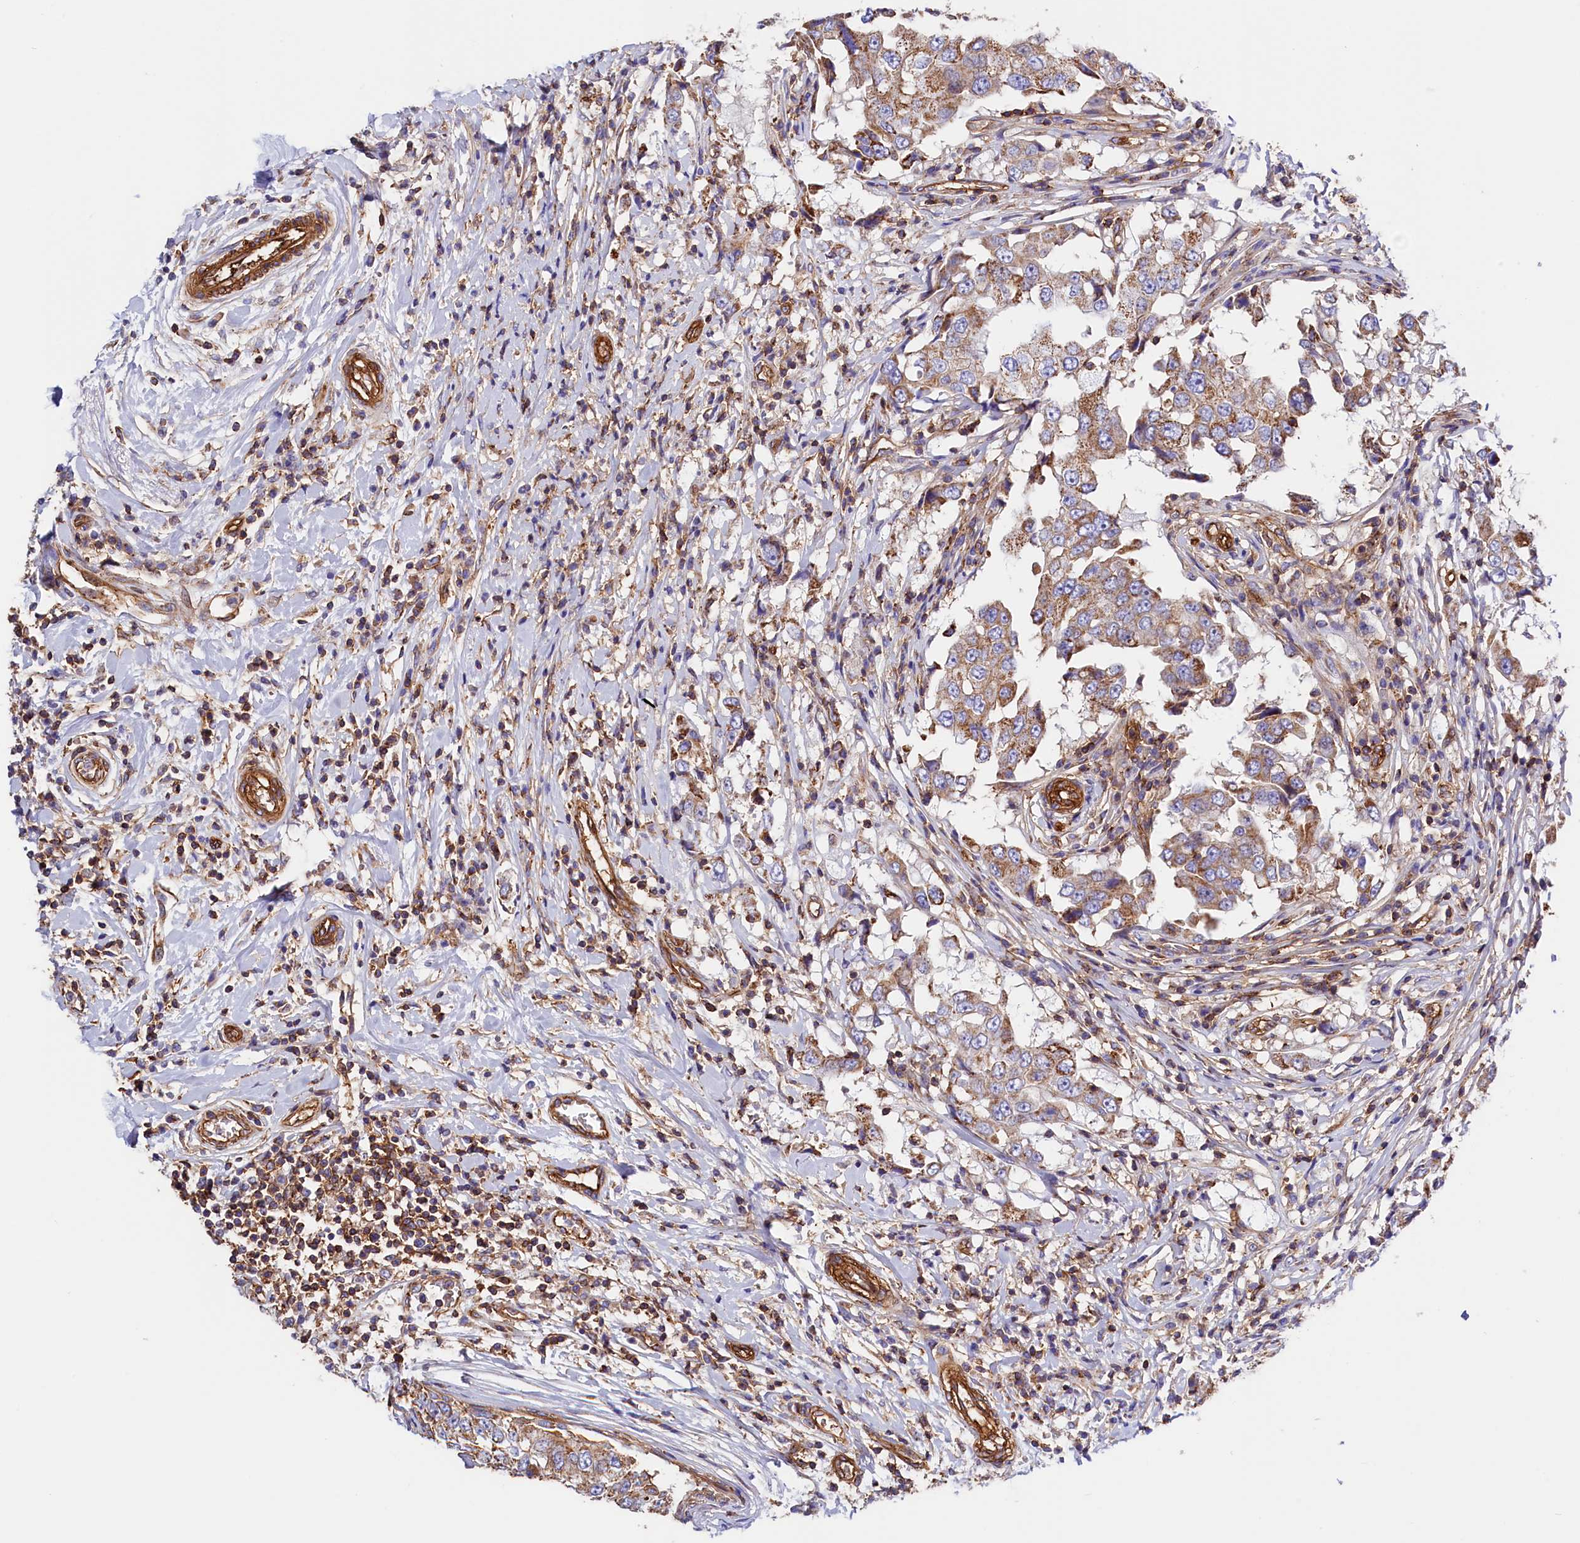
{"staining": {"intensity": "moderate", "quantity": ">75%", "location": "cytoplasmic/membranous"}, "tissue": "breast cancer", "cell_type": "Tumor cells", "image_type": "cancer", "snomed": [{"axis": "morphology", "description": "Duct carcinoma"}, {"axis": "topography", "description": "Breast"}], "caption": "Immunohistochemistry (DAB) staining of infiltrating ductal carcinoma (breast) demonstrates moderate cytoplasmic/membranous protein expression in about >75% of tumor cells.", "gene": "ATP2B4", "patient": {"sex": "female", "age": 27}}